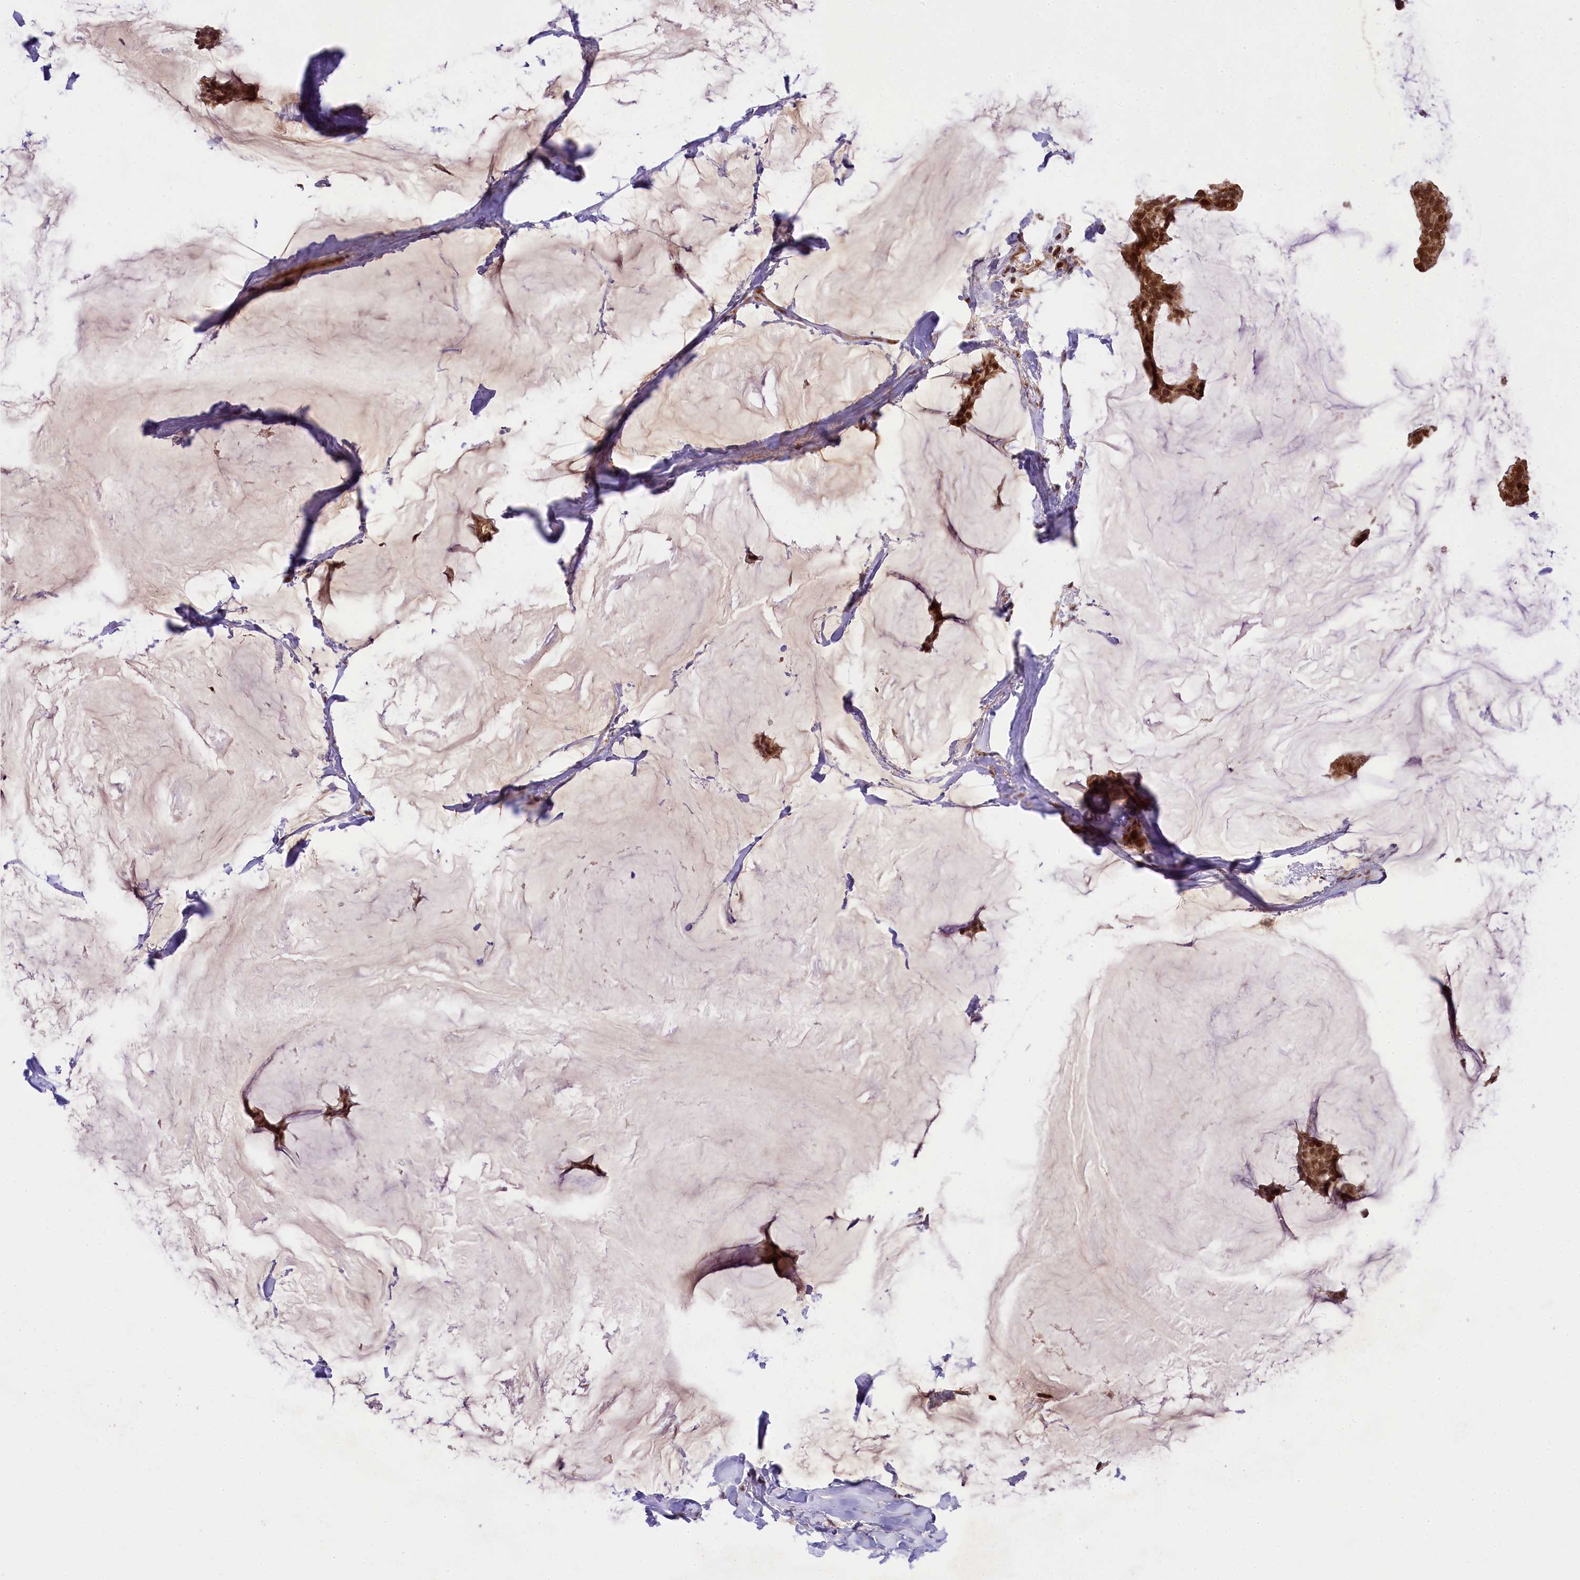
{"staining": {"intensity": "strong", "quantity": ">75%", "location": "cytoplasmic/membranous,nuclear"}, "tissue": "breast cancer", "cell_type": "Tumor cells", "image_type": "cancer", "snomed": [{"axis": "morphology", "description": "Duct carcinoma"}, {"axis": "topography", "description": "Breast"}], "caption": "Breast cancer (intraductal carcinoma) stained with a protein marker reveals strong staining in tumor cells.", "gene": "PAF1", "patient": {"sex": "female", "age": 93}}